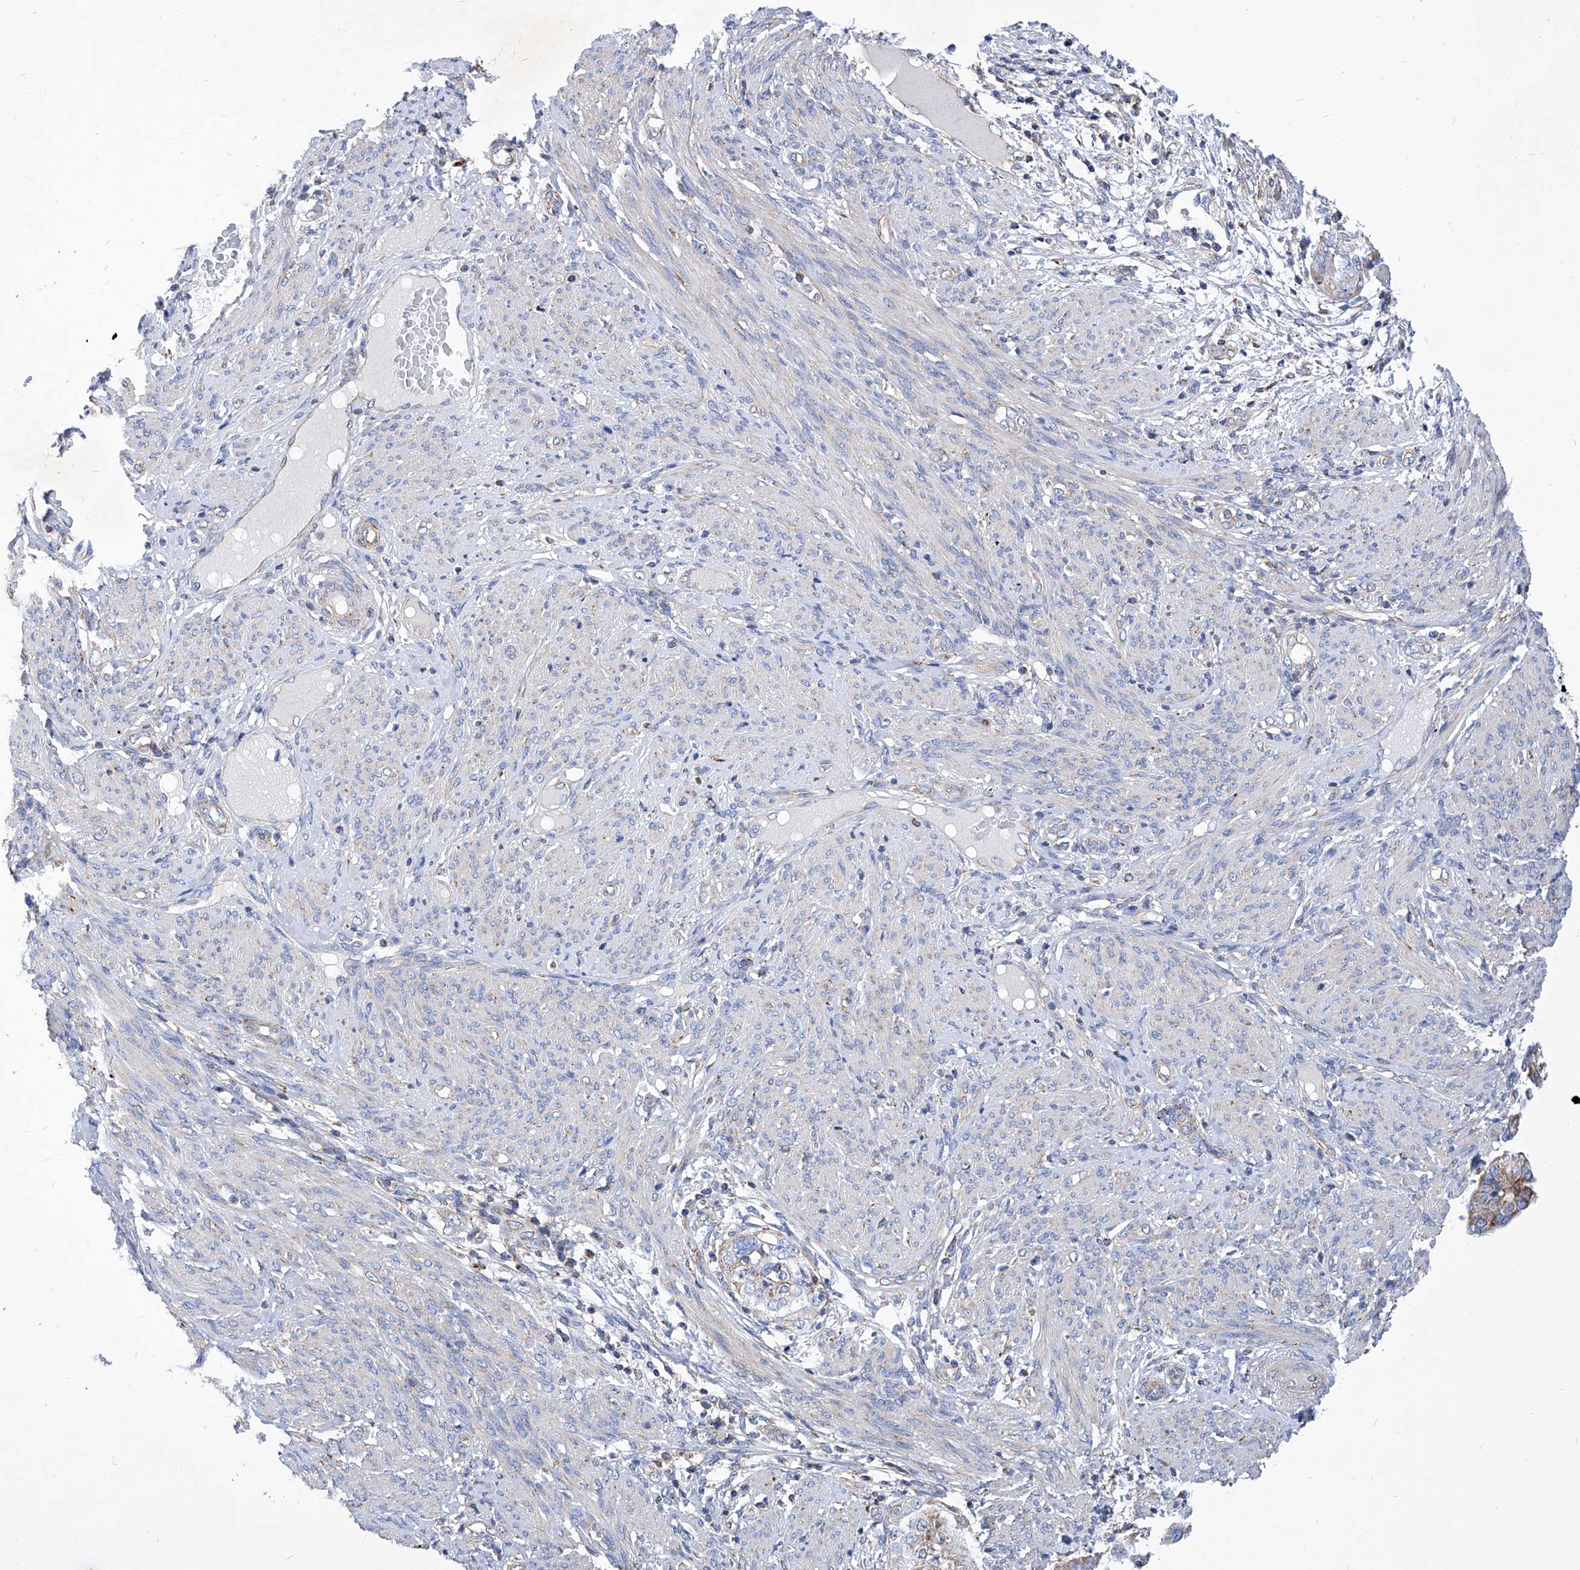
{"staining": {"intensity": "weak", "quantity": "25%-75%", "location": "cytoplasmic/membranous"}, "tissue": "endometrial cancer", "cell_type": "Tumor cells", "image_type": "cancer", "snomed": [{"axis": "morphology", "description": "Adenocarcinoma, NOS"}, {"axis": "topography", "description": "Endometrium"}], "caption": "Tumor cells exhibit low levels of weak cytoplasmic/membranous staining in approximately 25%-75% of cells in human endometrial cancer. The staining was performed using DAB (3,3'-diaminobenzidine), with brown indicating positive protein expression. Nuclei are stained blue with hematoxylin.", "gene": "HRNR", "patient": {"sex": "female", "age": 85}}